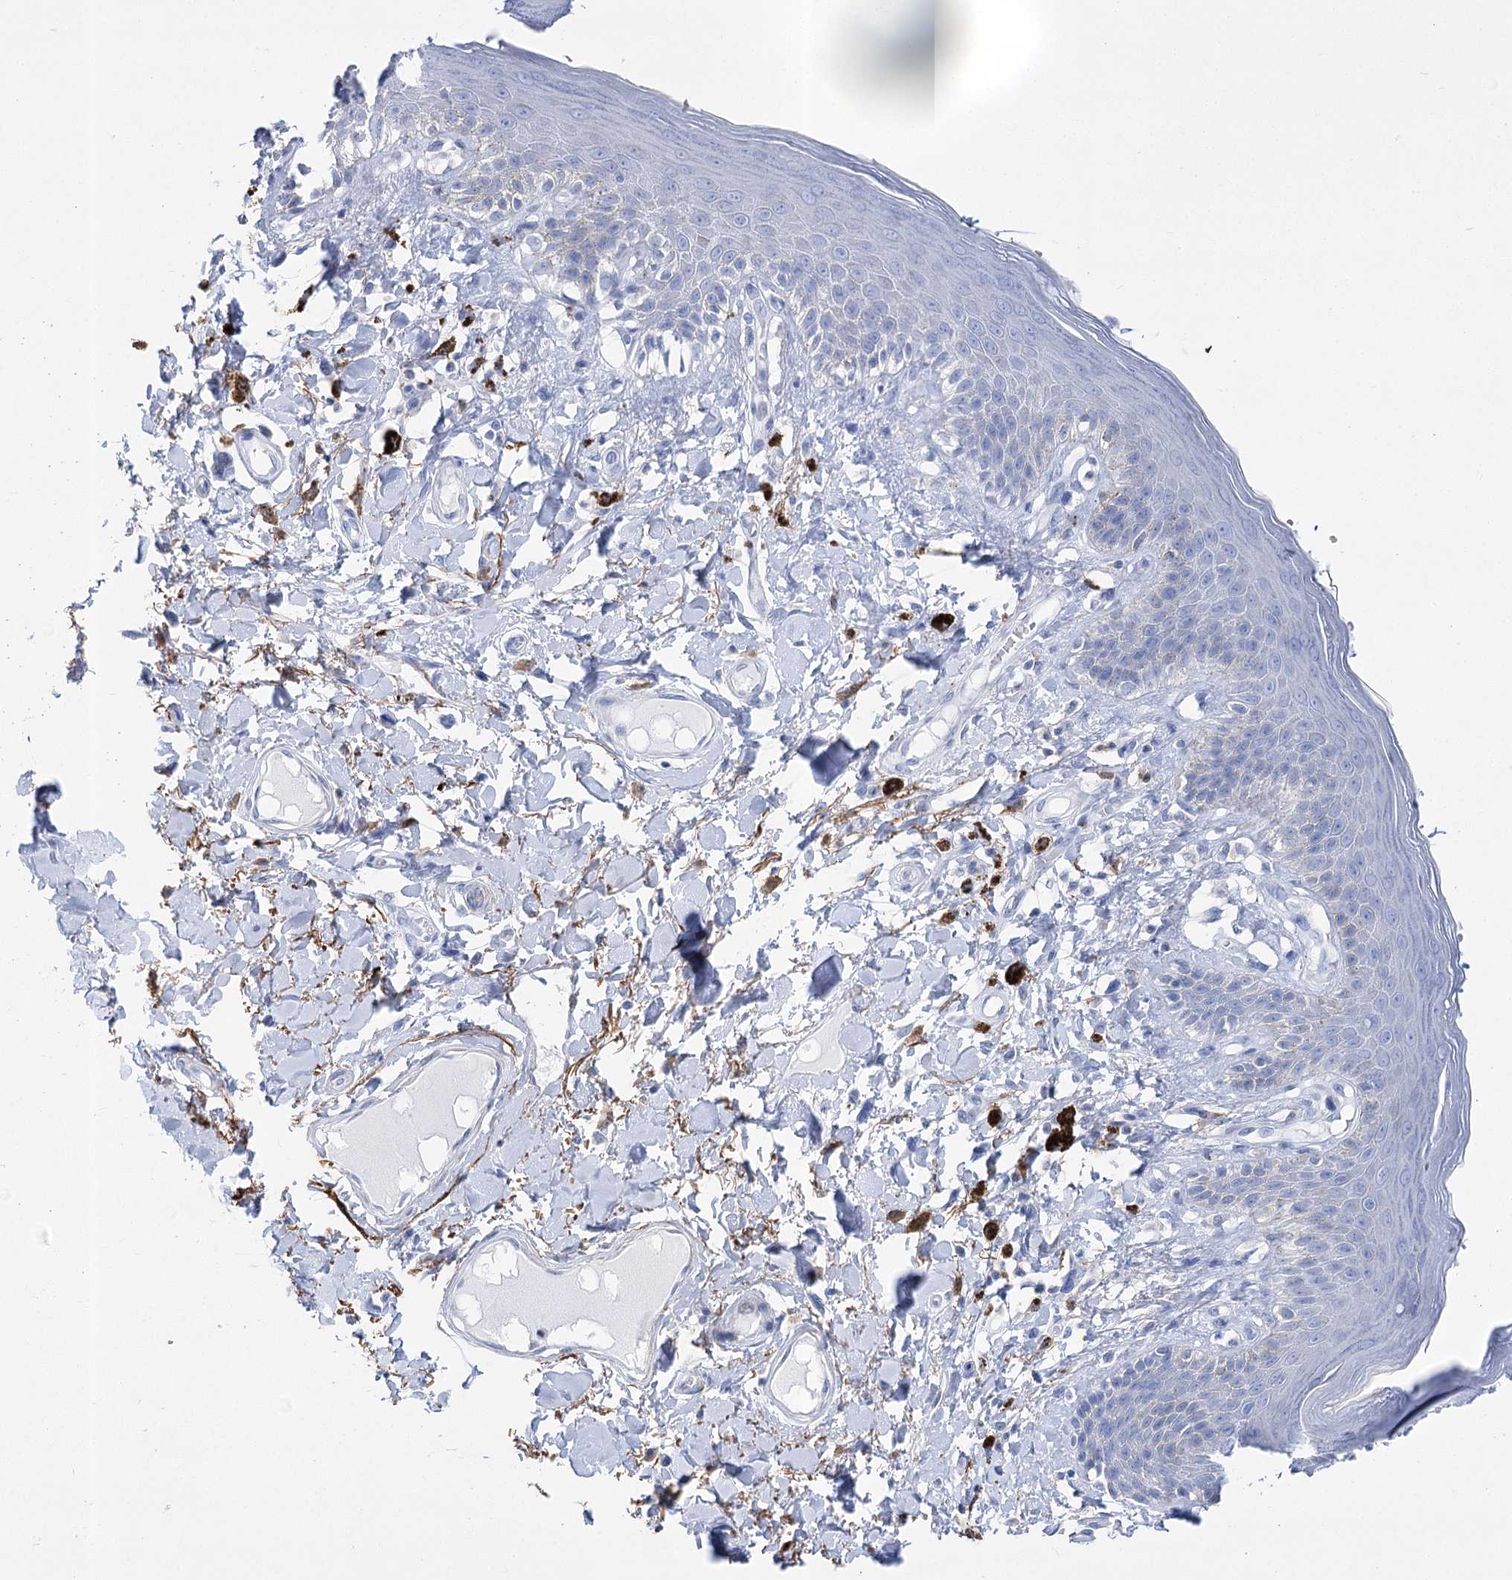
{"staining": {"intensity": "negative", "quantity": "none", "location": "none"}, "tissue": "skin", "cell_type": "Epidermal cells", "image_type": "normal", "snomed": [{"axis": "morphology", "description": "Normal tissue, NOS"}, {"axis": "topography", "description": "Anal"}], "caption": "A micrograph of human skin is negative for staining in epidermal cells. (DAB immunohistochemistry (IHC), high magnification).", "gene": "PCDHA1", "patient": {"sex": "female", "age": 78}}